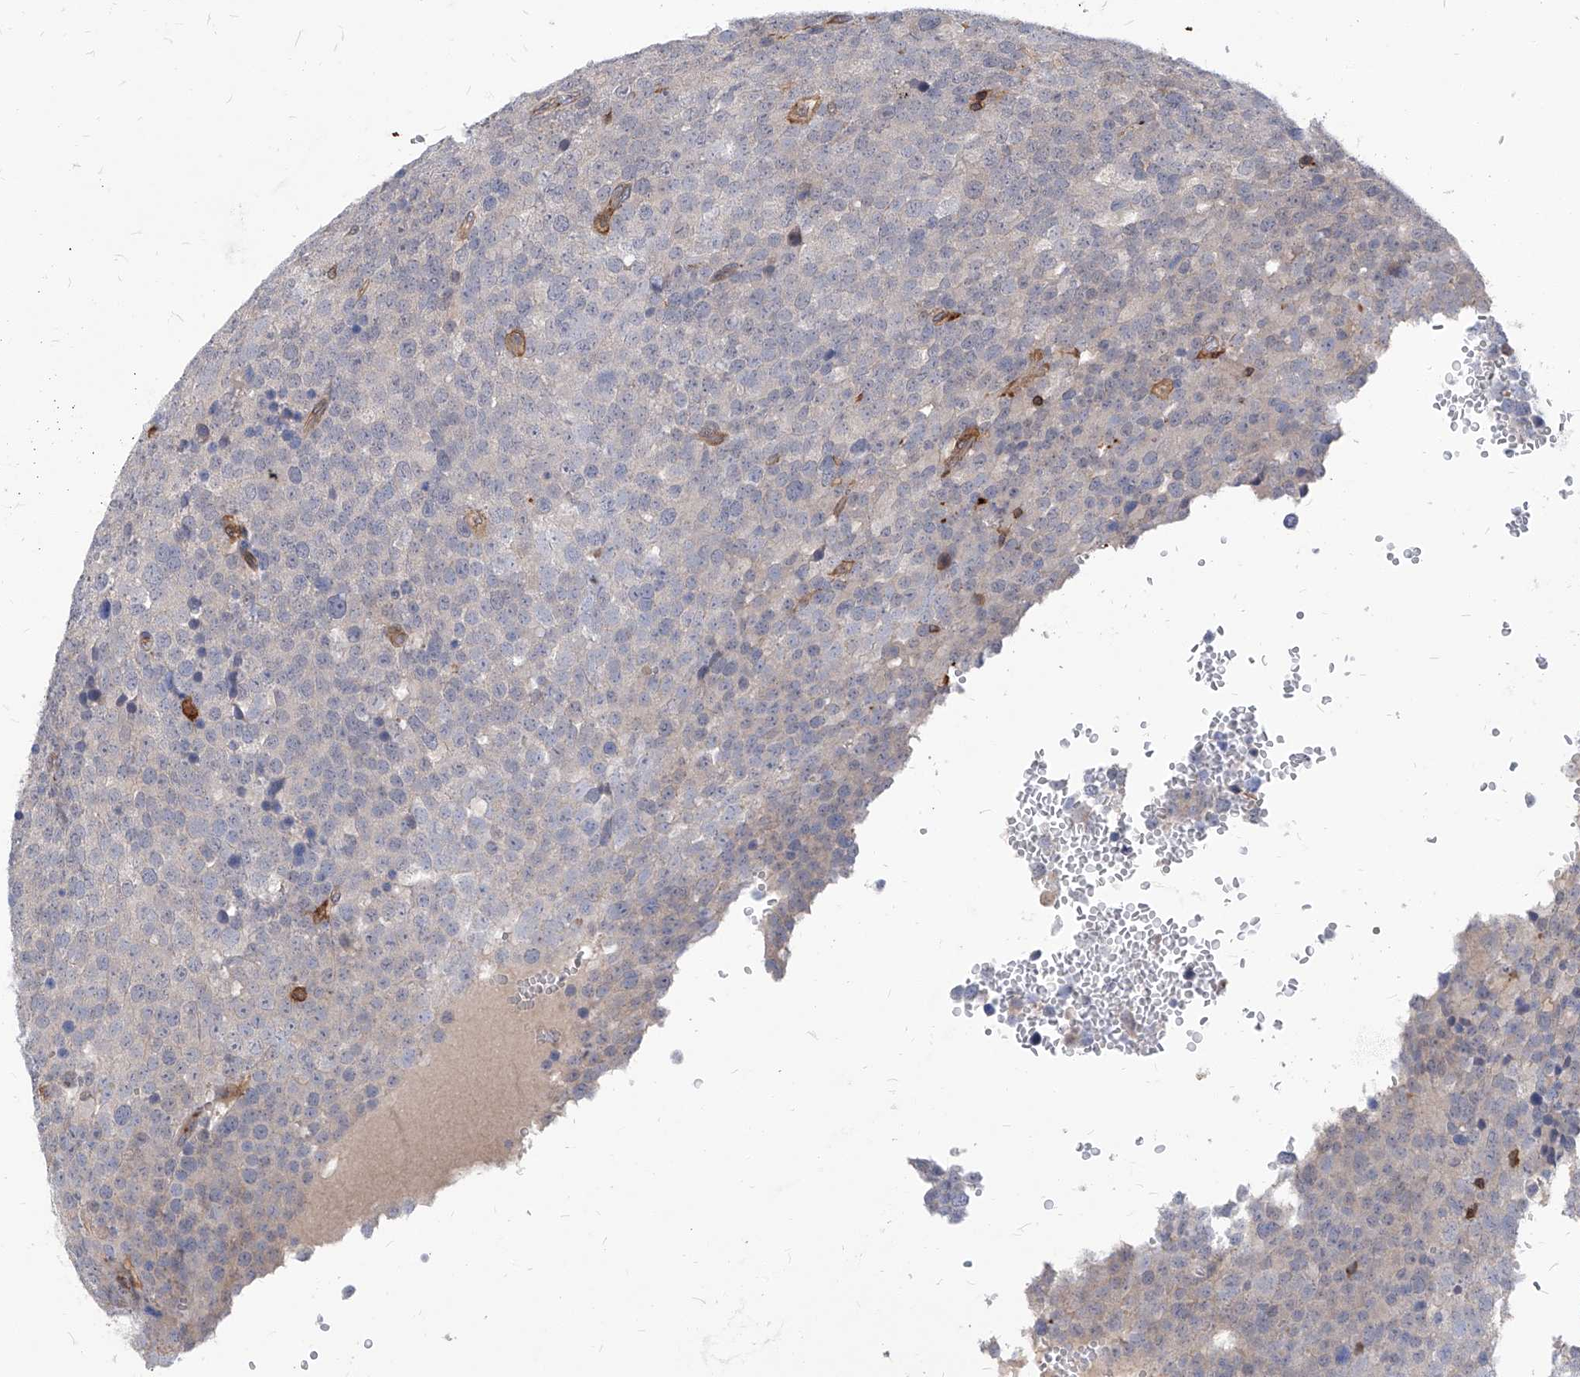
{"staining": {"intensity": "negative", "quantity": "none", "location": "none"}, "tissue": "testis cancer", "cell_type": "Tumor cells", "image_type": "cancer", "snomed": [{"axis": "morphology", "description": "Seminoma, NOS"}, {"axis": "topography", "description": "Testis"}], "caption": "The photomicrograph exhibits no significant positivity in tumor cells of testis seminoma.", "gene": "ABRACL", "patient": {"sex": "male", "age": 71}}